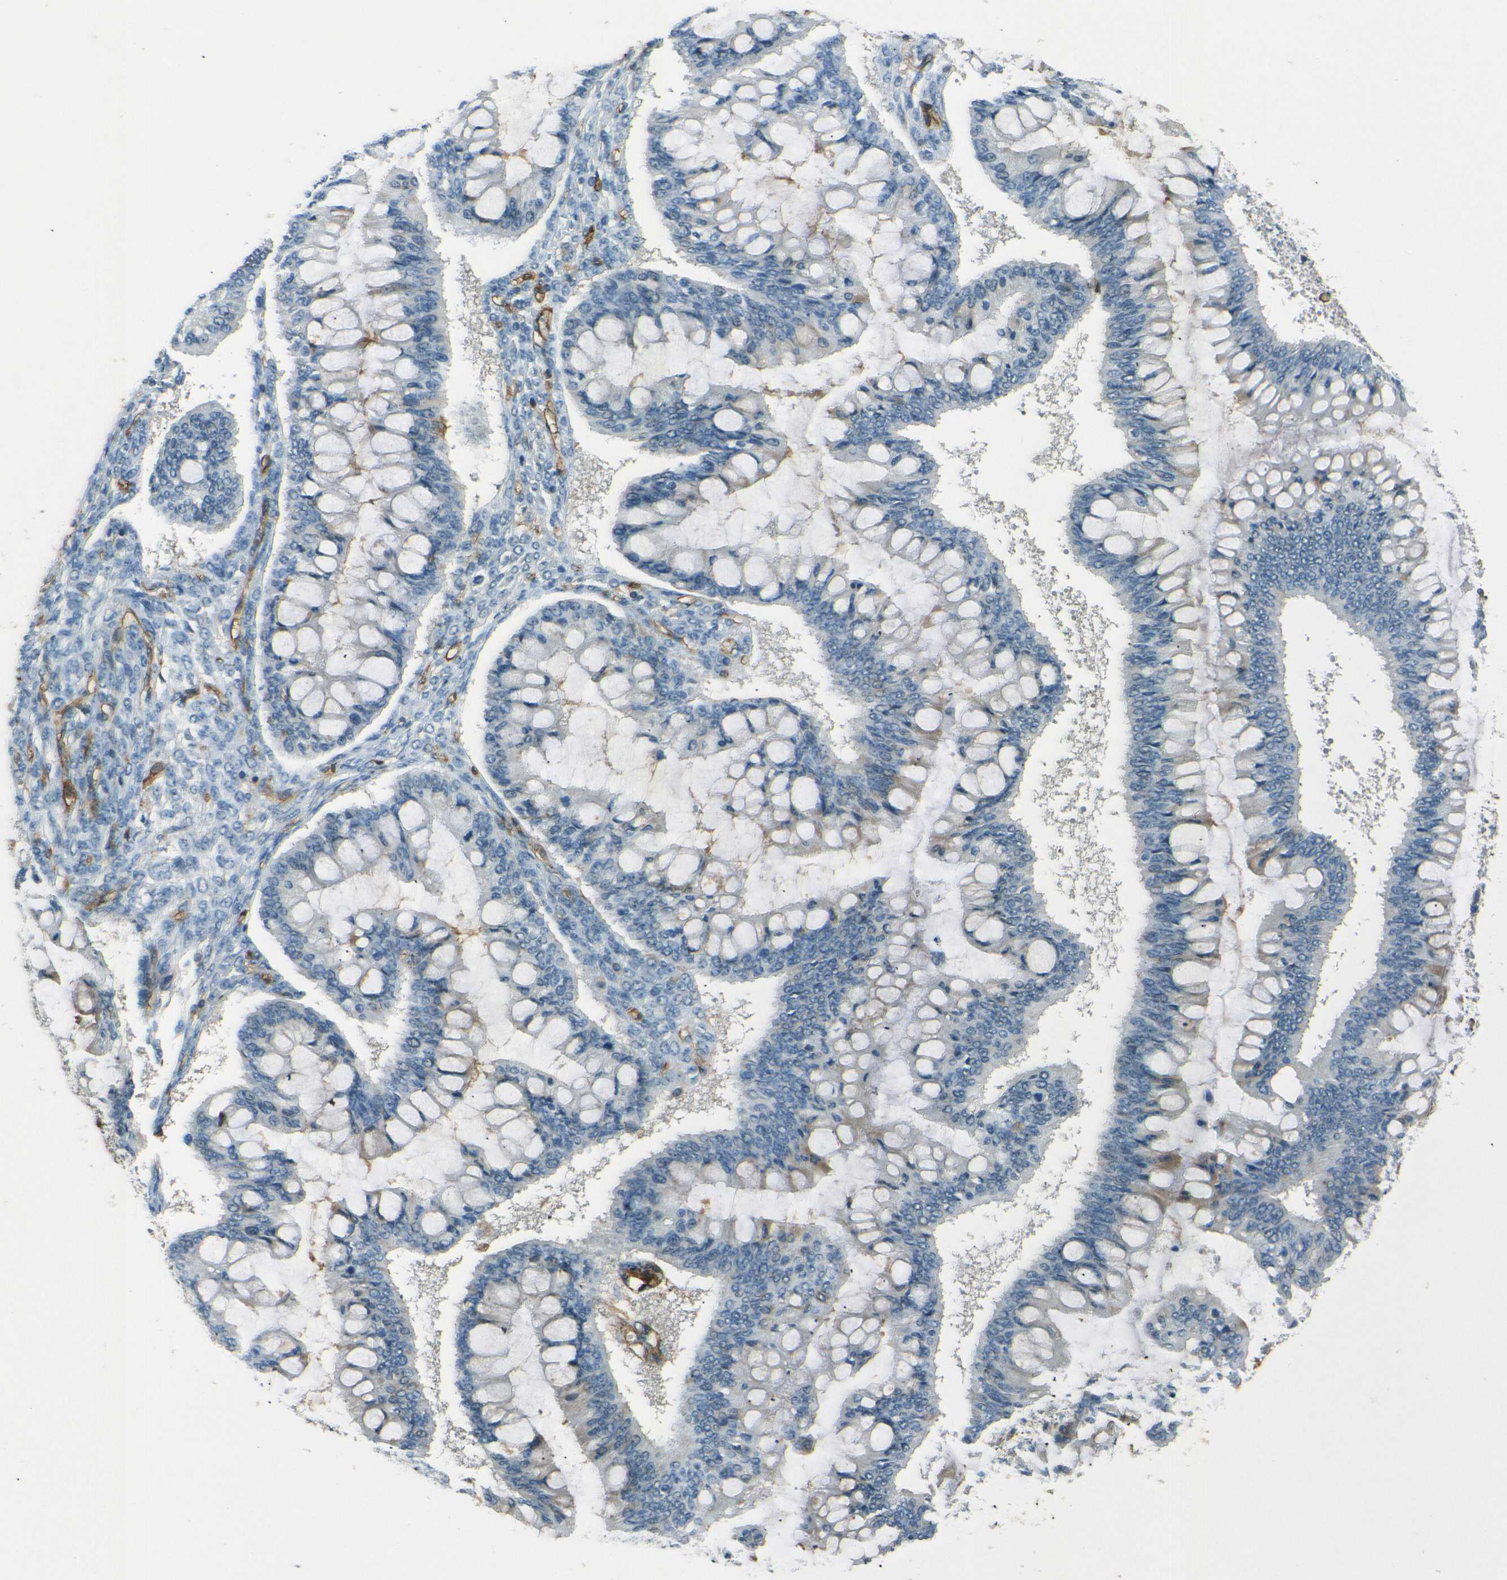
{"staining": {"intensity": "negative", "quantity": "none", "location": "none"}, "tissue": "ovarian cancer", "cell_type": "Tumor cells", "image_type": "cancer", "snomed": [{"axis": "morphology", "description": "Cystadenocarcinoma, mucinous, NOS"}, {"axis": "topography", "description": "Ovary"}], "caption": "Histopathology image shows no significant protein positivity in tumor cells of ovarian cancer (mucinous cystadenocarcinoma). The staining is performed using DAB brown chromogen with nuclei counter-stained in using hematoxylin.", "gene": "ENTPD1", "patient": {"sex": "female", "age": 73}}